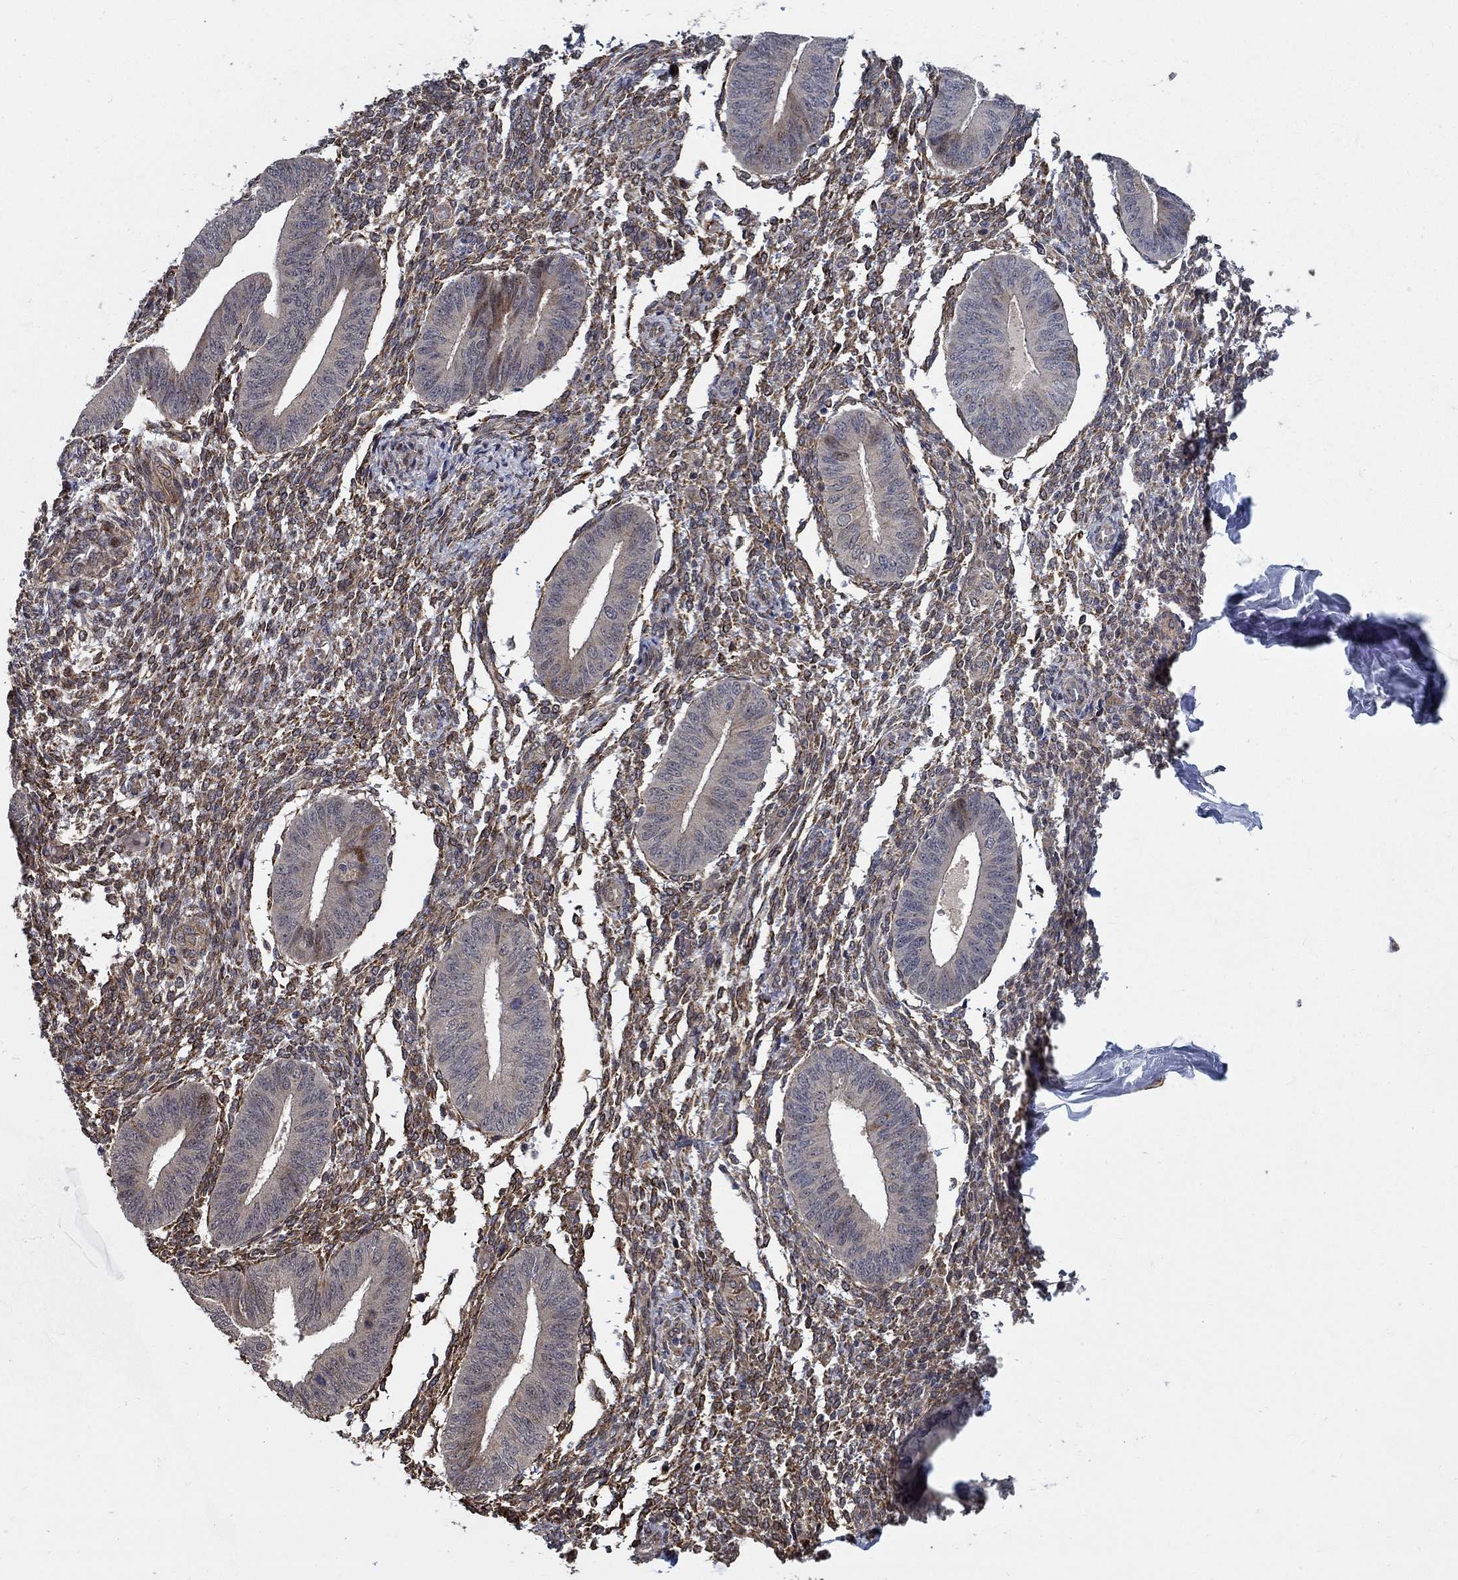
{"staining": {"intensity": "moderate", "quantity": "25%-75%", "location": "cytoplasmic/membranous"}, "tissue": "endometrium", "cell_type": "Cells in endometrial stroma", "image_type": "normal", "snomed": [{"axis": "morphology", "description": "Normal tissue, NOS"}, {"axis": "topography", "description": "Endometrium"}], "caption": "The histopathology image shows immunohistochemical staining of unremarkable endometrium. There is moderate cytoplasmic/membranous staining is appreciated in approximately 25%-75% of cells in endometrial stroma. Using DAB (3,3'-diaminobenzidine) (brown) and hematoxylin (blue) stains, captured at high magnification using brightfield microscopy.", "gene": "ZNF594", "patient": {"sex": "female", "age": 47}}